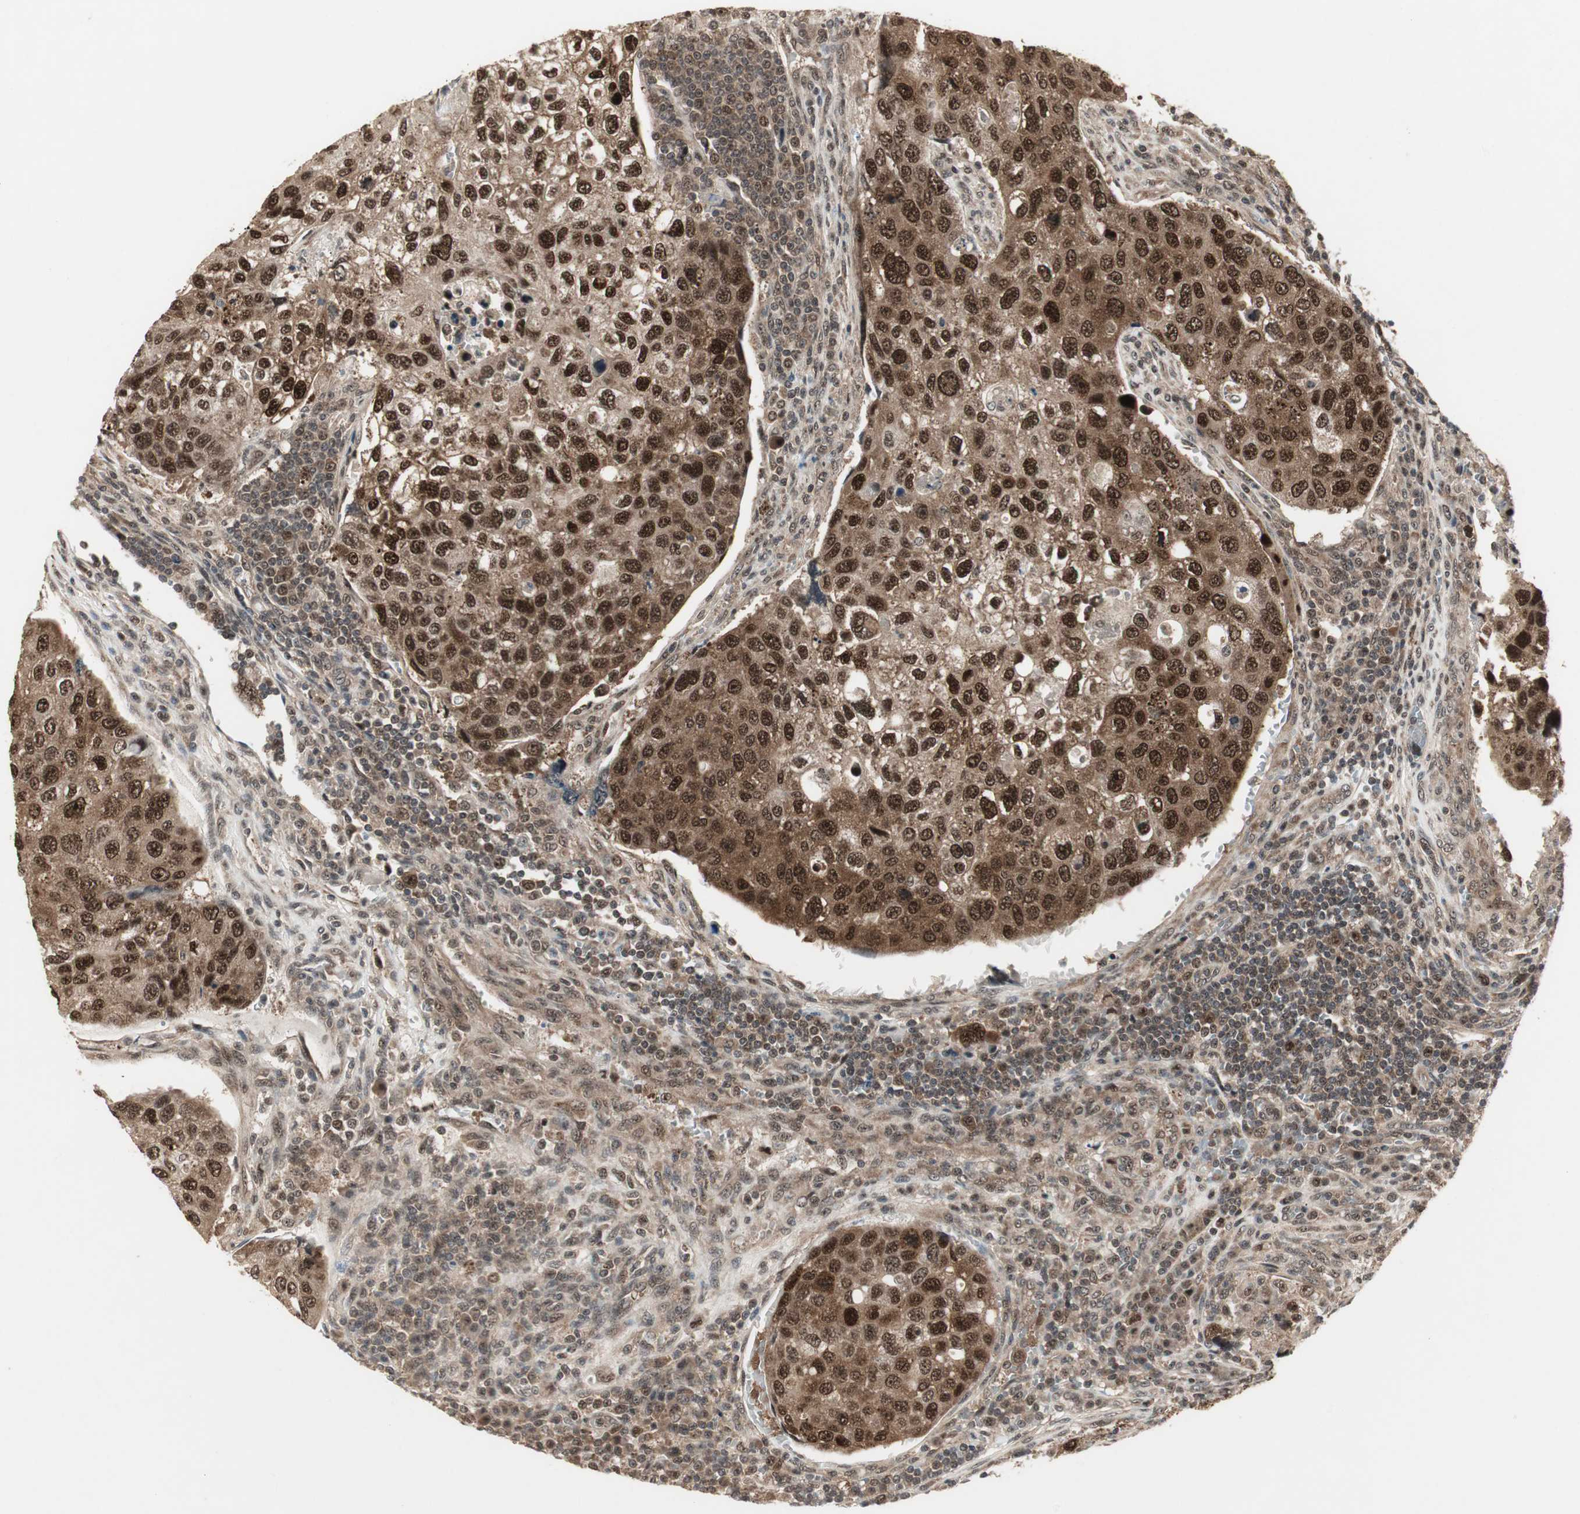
{"staining": {"intensity": "strong", "quantity": ">75%", "location": "cytoplasmic/membranous,nuclear"}, "tissue": "urothelial cancer", "cell_type": "Tumor cells", "image_type": "cancer", "snomed": [{"axis": "morphology", "description": "Urothelial carcinoma, High grade"}, {"axis": "topography", "description": "Lymph node"}, {"axis": "topography", "description": "Urinary bladder"}], "caption": "Protein positivity by immunohistochemistry reveals strong cytoplasmic/membranous and nuclear staining in approximately >75% of tumor cells in high-grade urothelial carcinoma.", "gene": "CSNK2B", "patient": {"sex": "male", "age": 51}}